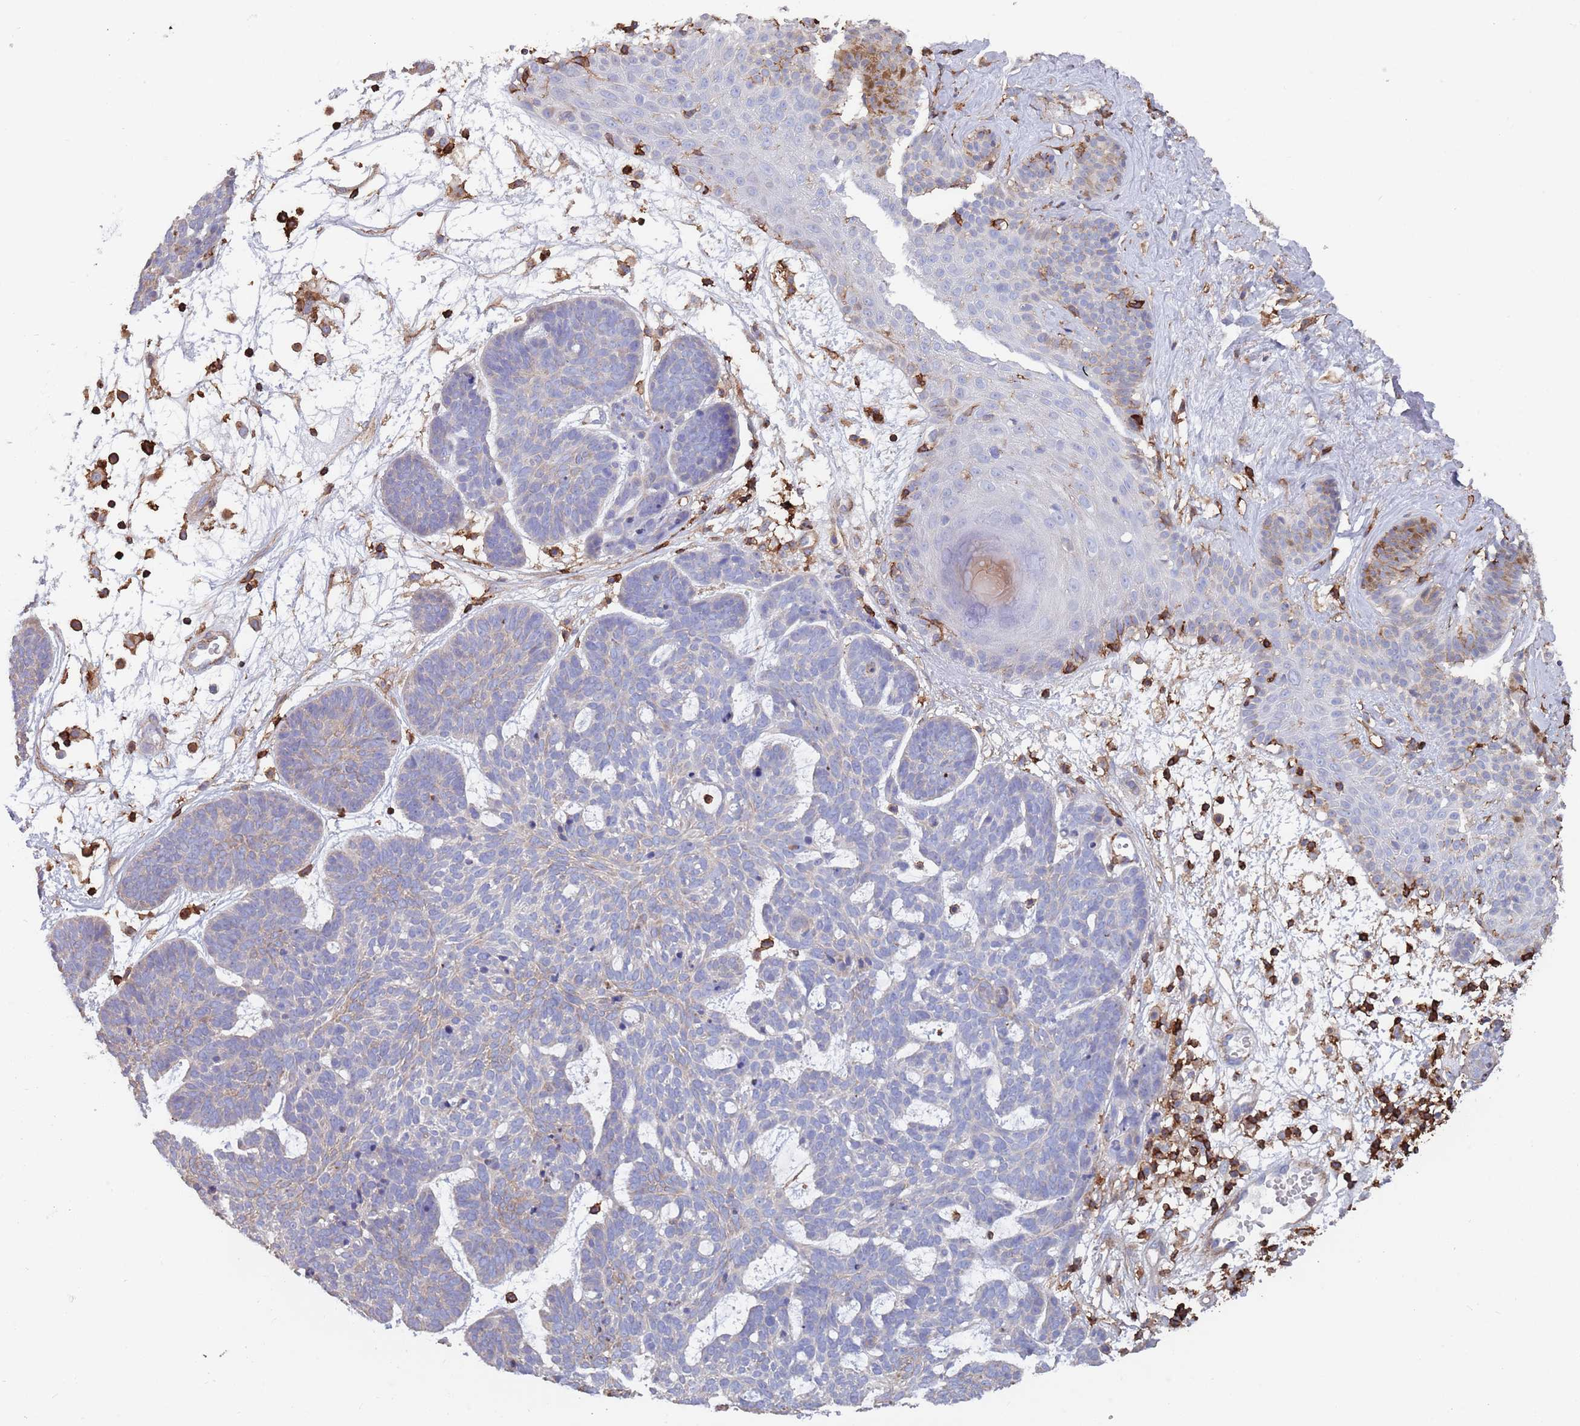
{"staining": {"intensity": "negative", "quantity": "none", "location": "none"}, "tissue": "skin cancer", "cell_type": "Tumor cells", "image_type": "cancer", "snomed": [{"axis": "morphology", "description": "Basal cell carcinoma"}, {"axis": "topography", "description": "Skin"}], "caption": "The immunohistochemistry image has no significant expression in tumor cells of skin basal cell carcinoma tissue. Brightfield microscopy of immunohistochemistry stained with DAB (brown) and hematoxylin (blue), captured at high magnification.", "gene": "RNF144A", "patient": {"sex": "female", "age": 89}}